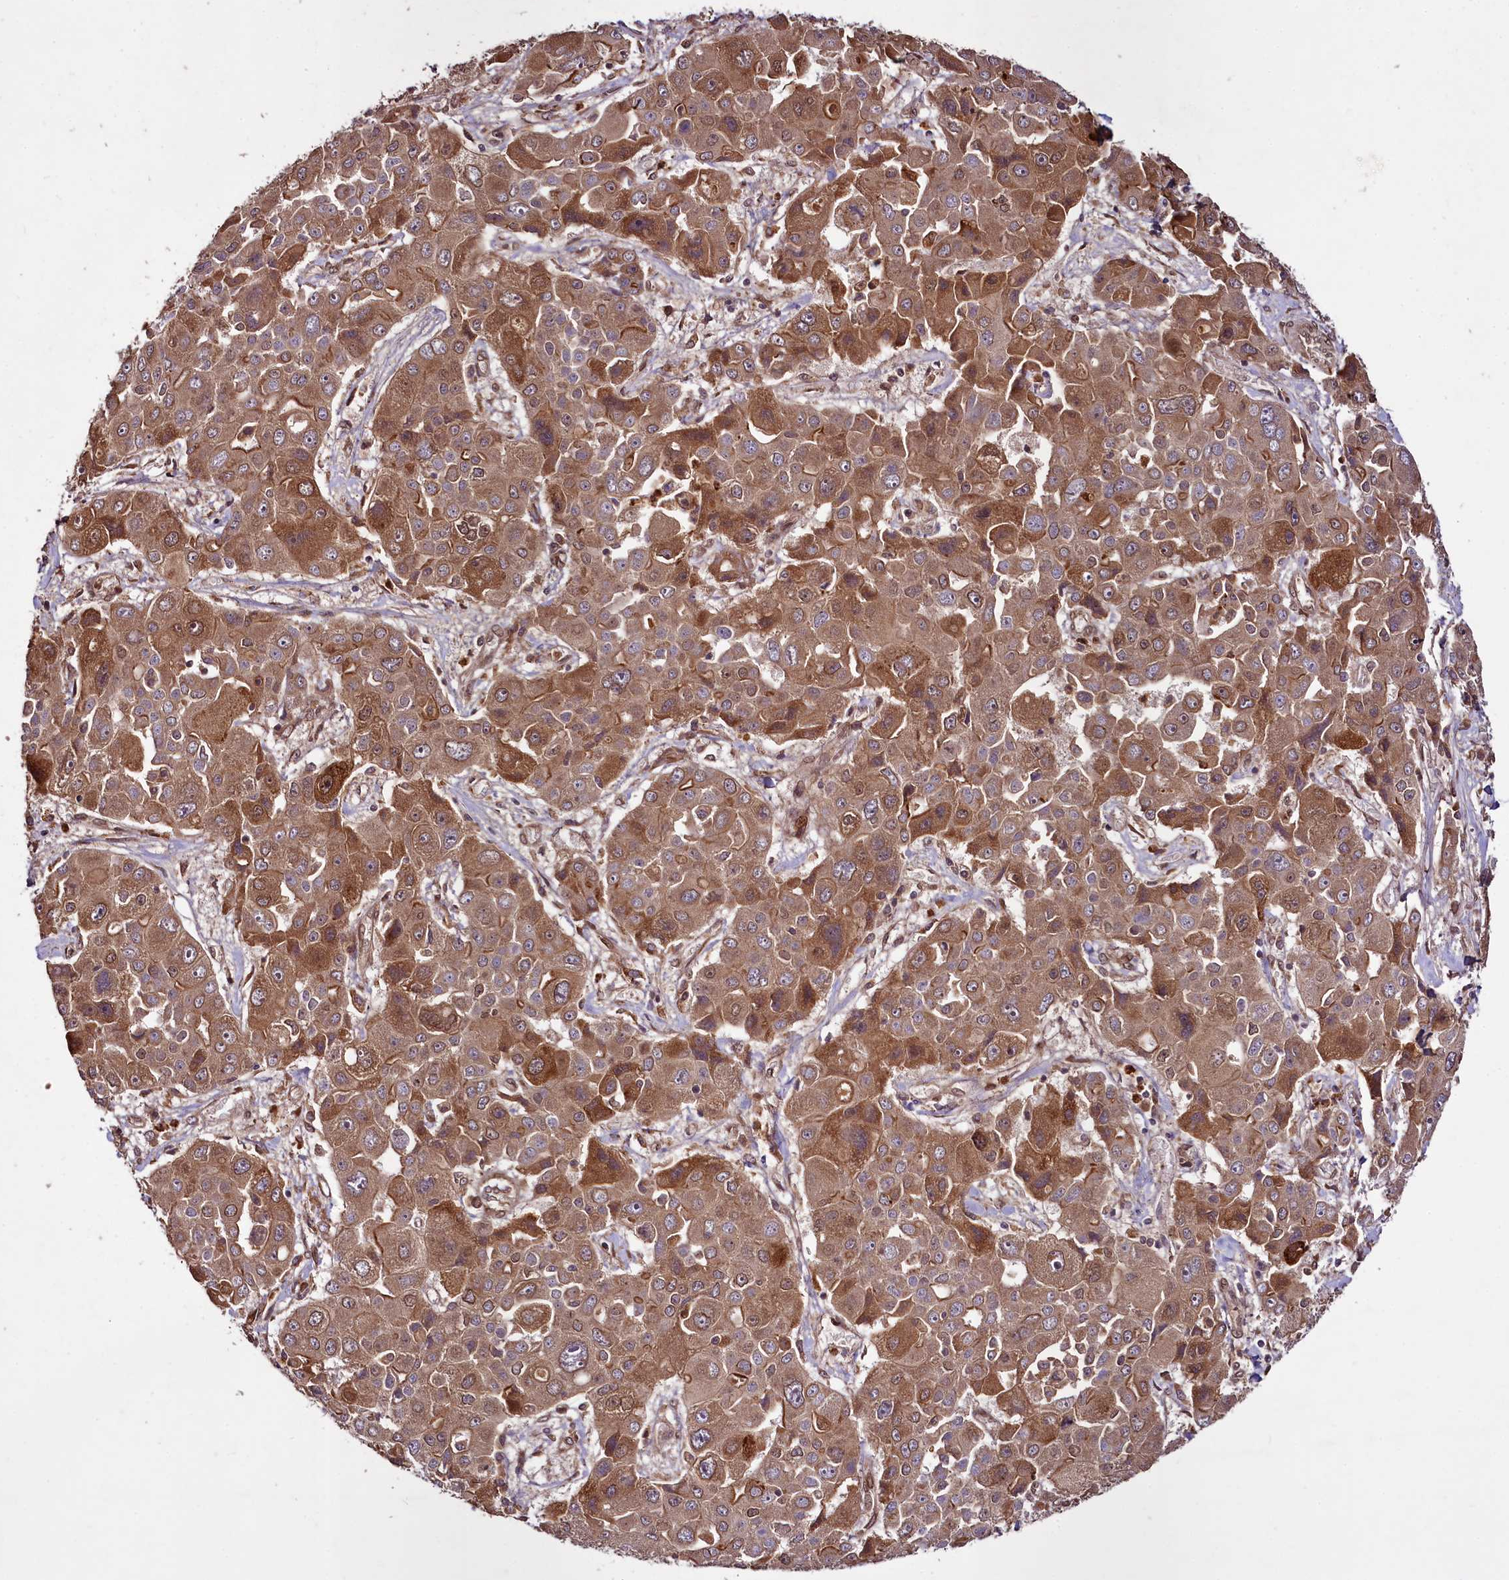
{"staining": {"intensity": "moderate", "quantity": ">75%", "location": "cytoplasmic/membranous"}, "tissue": "liver cancer", "cell_type": "Tumor cells", "image_type": "cancer", "snomed": [{"axis": "morphology", "description": "Cholangiocarcinoma"}, {"axis": "topography", "description": "Liver"}], "caption": "A medium amount of moderate cytoplasmic/membranous positivity is appreciated in approximately >75% of tumor cells in cholangiocarcinoma (liver) tissue. The protein of interest is shown in brown color, while the nuclei are stained blue.", "gene": "DCP1B", "patient": {"sex": "male", "age": 67}}